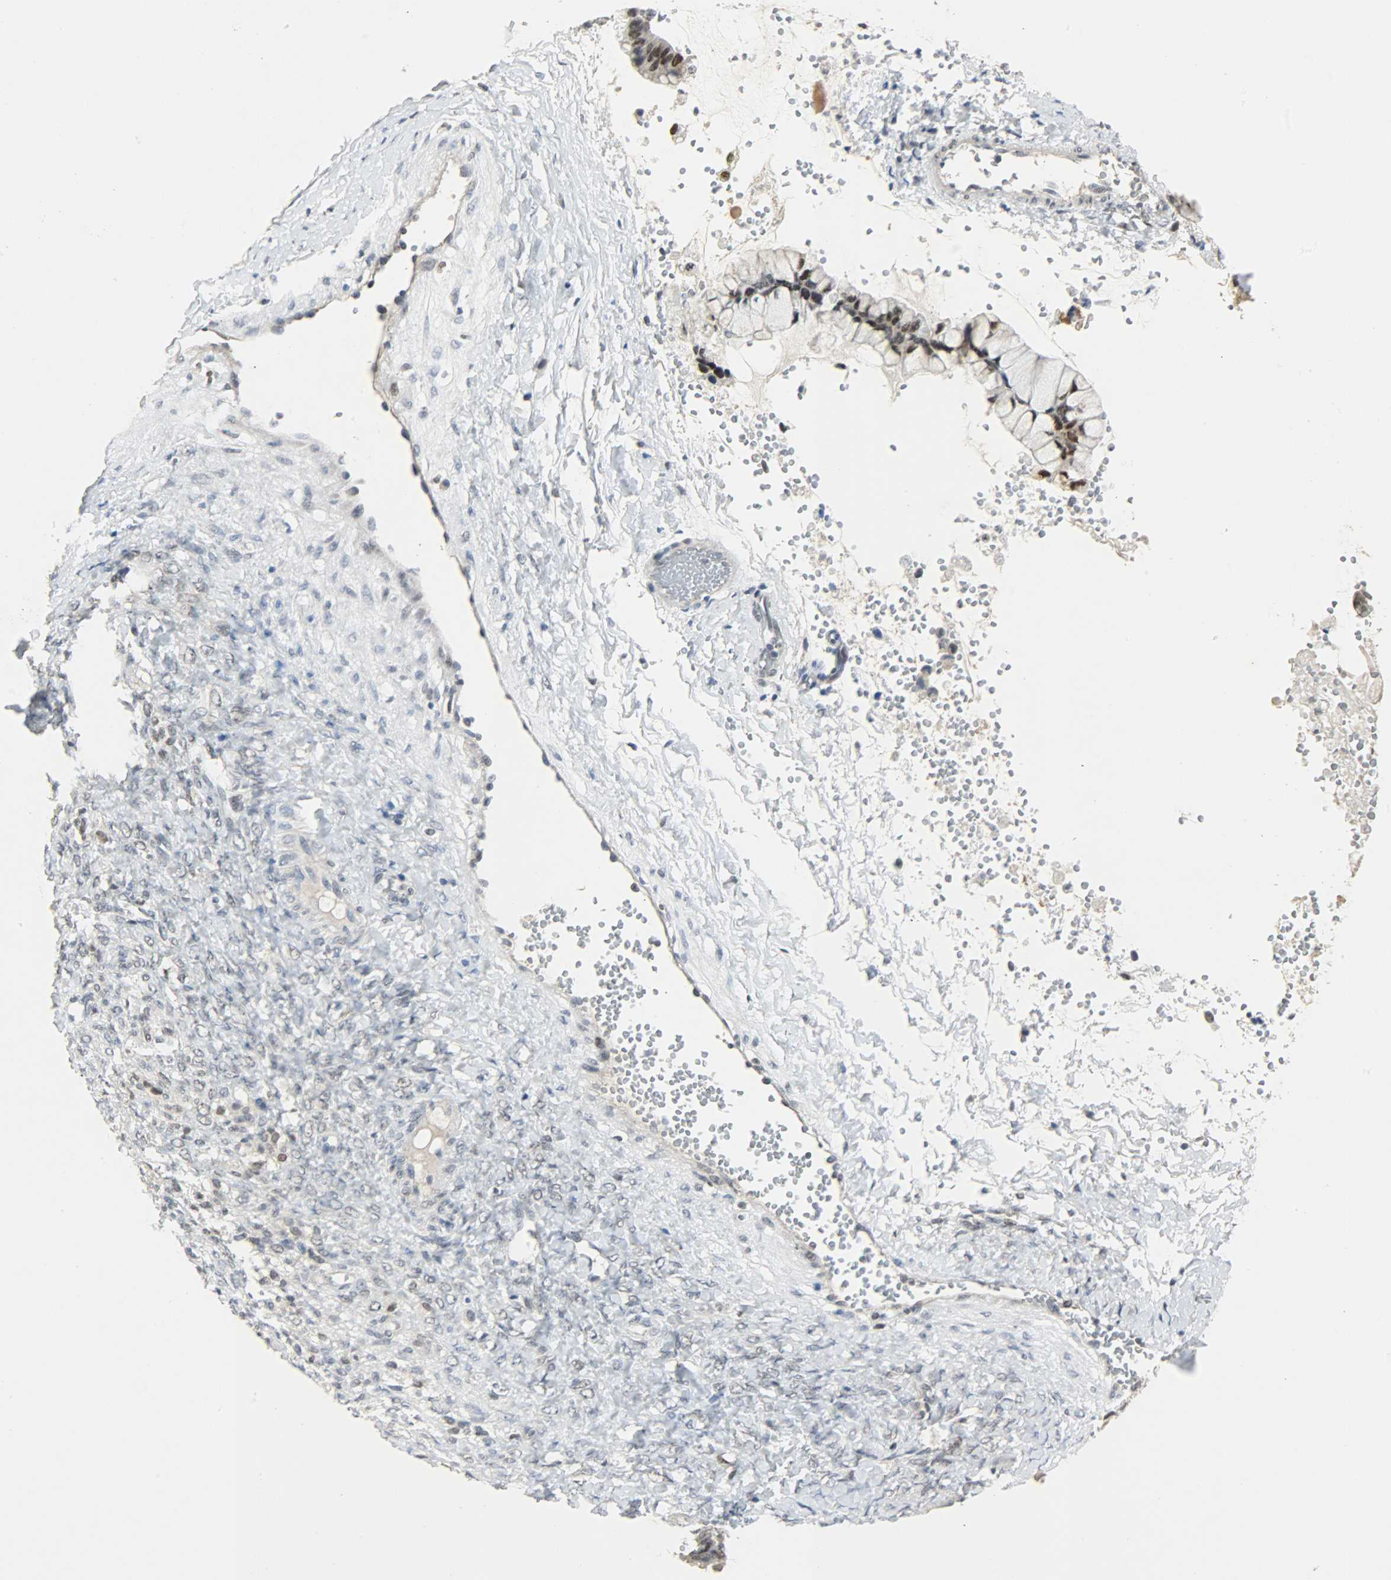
{"staining": {"intensity": "negative", "quantity": "none", "location": "none"}, "tissue": "ovarian cancer", "cell_type": "Tumor cells", "image_type": "cancer", "snomed": [{"axis": "morphology", "description": "Cystadenocarcinoma, serous, NOS"}, {"axis": "topography", "description": "Ovary"}], "caption": "Immunohistochemistry photomicrograph of serous cystadenocarcinoma (ovarian) stained for a protein (brown), which shows no expression in tumor cells.", "gene": "PPARG", "patient": {"sex": "female", "age": 58}}